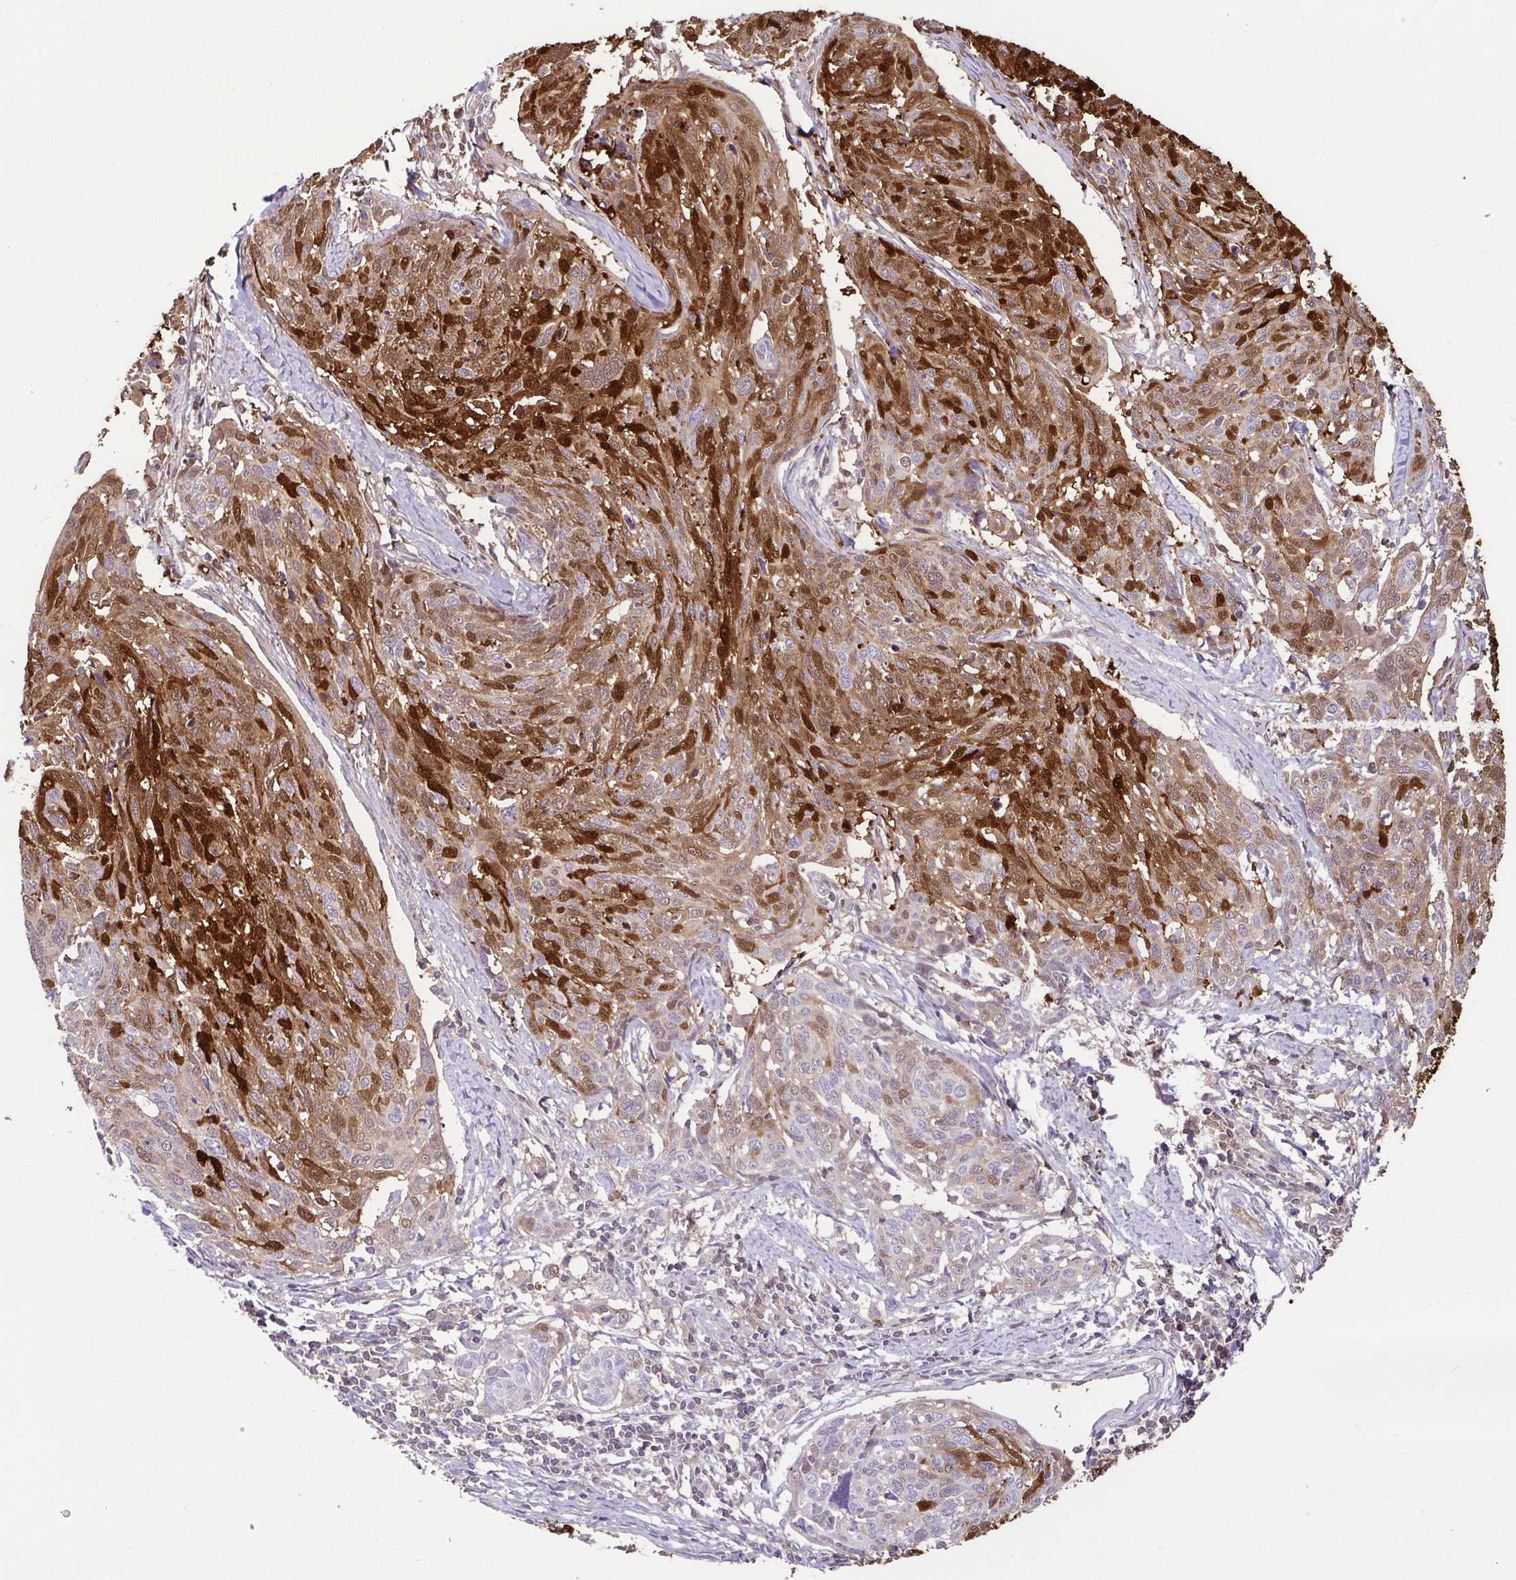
{"staining": {"intensity": "moderate", "quantity": "25%-75%", "location": "cytoplasmic/membranous,nuclear"}, "tissue": "cervical cancer", "cell_type": "Tumor cells", "image_type": "cancer", "snomed": [{"axis": "morphology", "description": "Squamous cell carcinoma, NOS"}, {"axis": "topography", "description": "Cervix"}], "caption": "Immunohistochemistry (IHC) image of neoplastic tissue: cervical squamous cell carcinoma stained using immunohistochemistry exhibits medium levels of moderate protein expression localized specifically in the cytoplasmic/membranous and nuclear of tumor cells, appearing as a cytoplasmic/membranous and nuclear brown color.", "gene": "CASP14", "patient": {"sex": "female", "age": 49}}